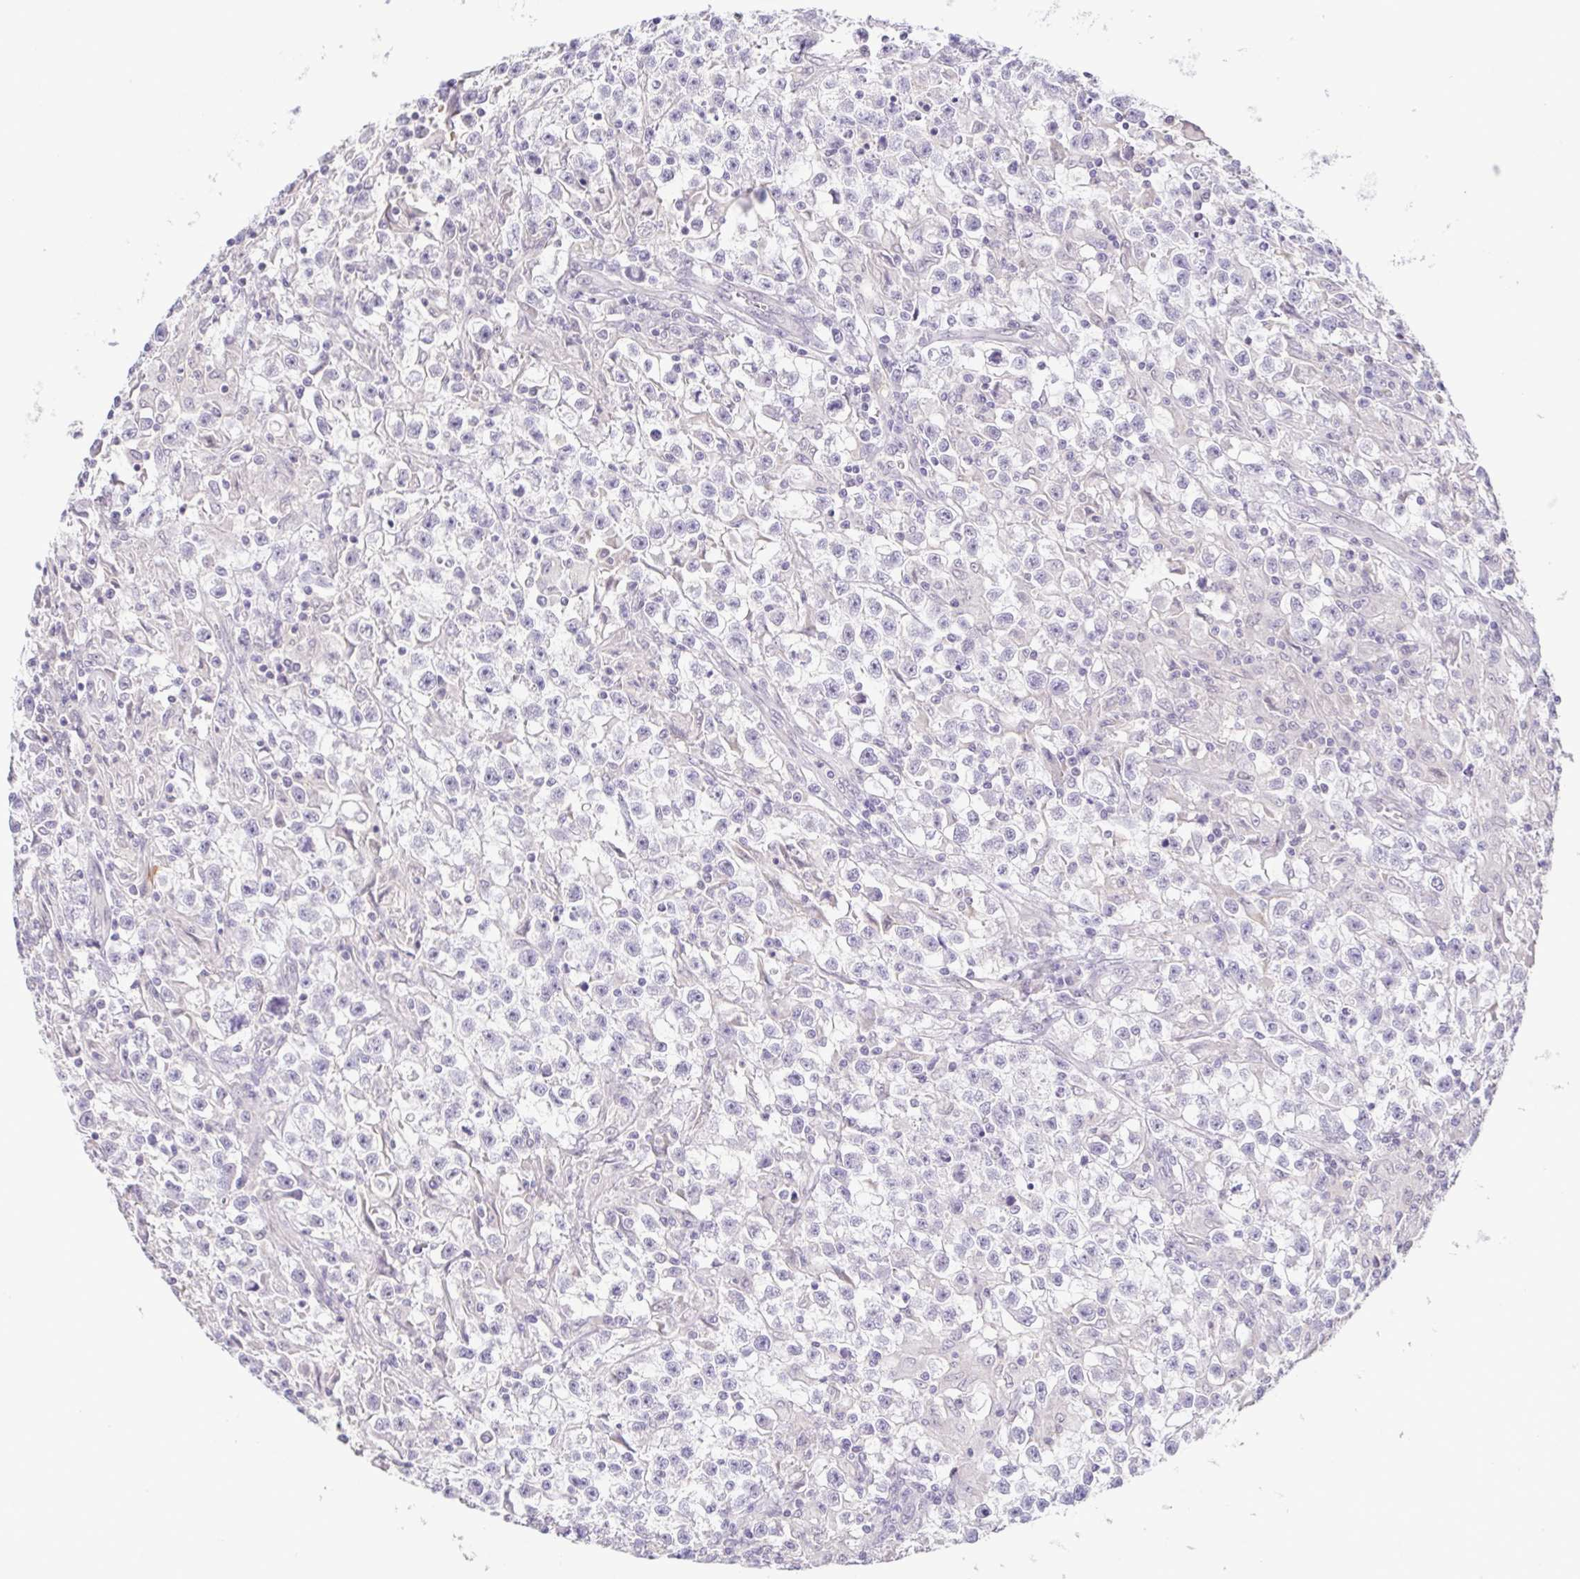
{"staining": {"intensity": "negative", "quantity": "none", "location": "none"}, "tissue": "testis cancer", "cell_type": "Tumor cells", "image_type": "cancer", "snomed": [{"axis": "morphology", "description": "Seminoma, NOS"}, {"axis": "topography", "description": "Testis"}], "caption": "DAB immunohistochemical staining of human testis cancer (seminoma) reveals no significant positivity in tumor cells.", "gene": "IL1RN", "patient": {"sex": "male", "age": 31}}